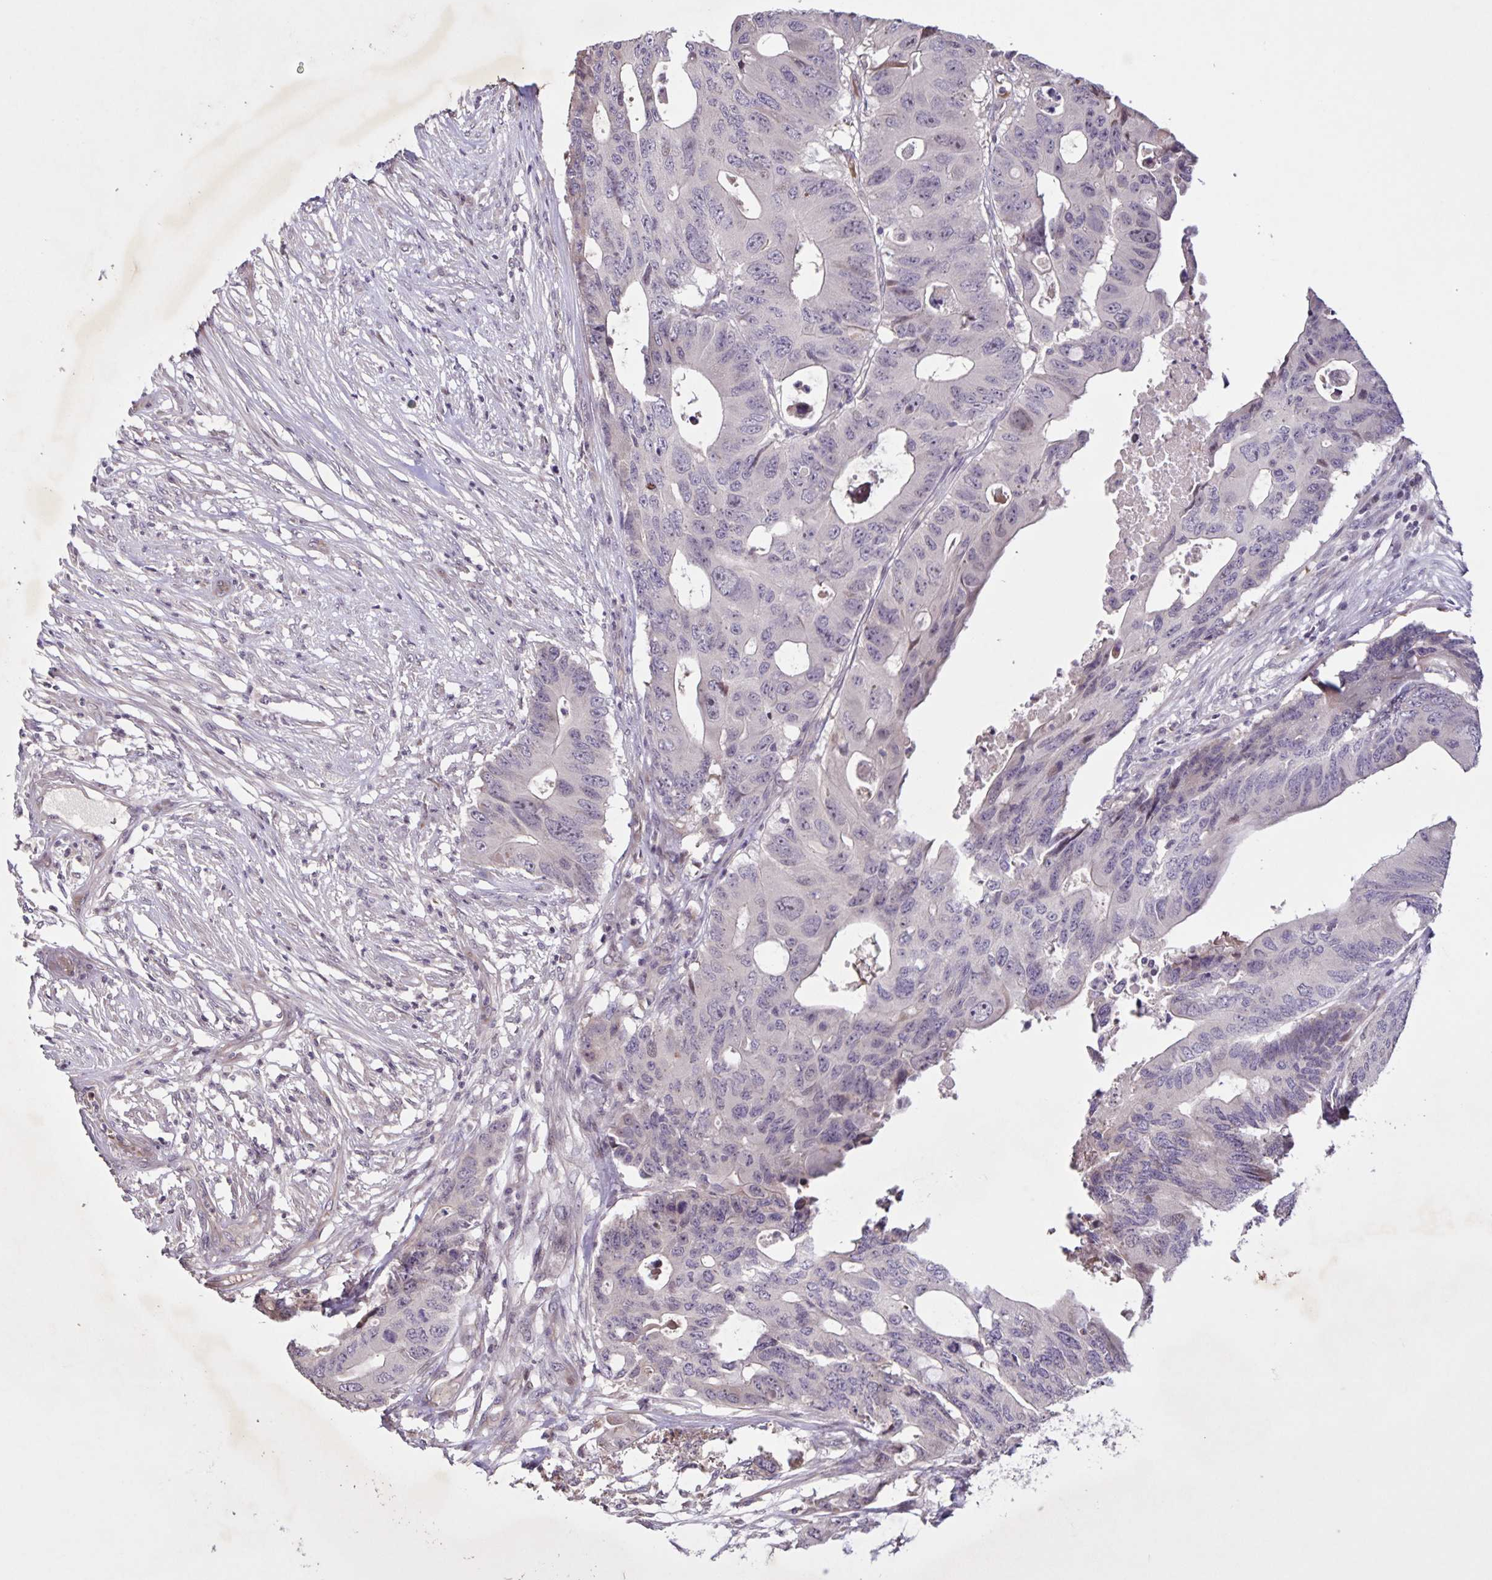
{"staining": {"intensity": "negative", "quantity": "none", "location": "none"}, "tissue": "colorectal cancer", "cell_type": "Tumor cells", "image_type": "cancer", "snomed": [{"axis": "morphology", "description": "Adenocarcinoma, NOS"}, {"axis": "topography", "description": "Colon"}], "caption": "Human colorectal cancer stained for a protein using IHC reveals no expression in tumor cells.", "gene": "GDF2", "patient": {"sex": "male", "age": 71}}